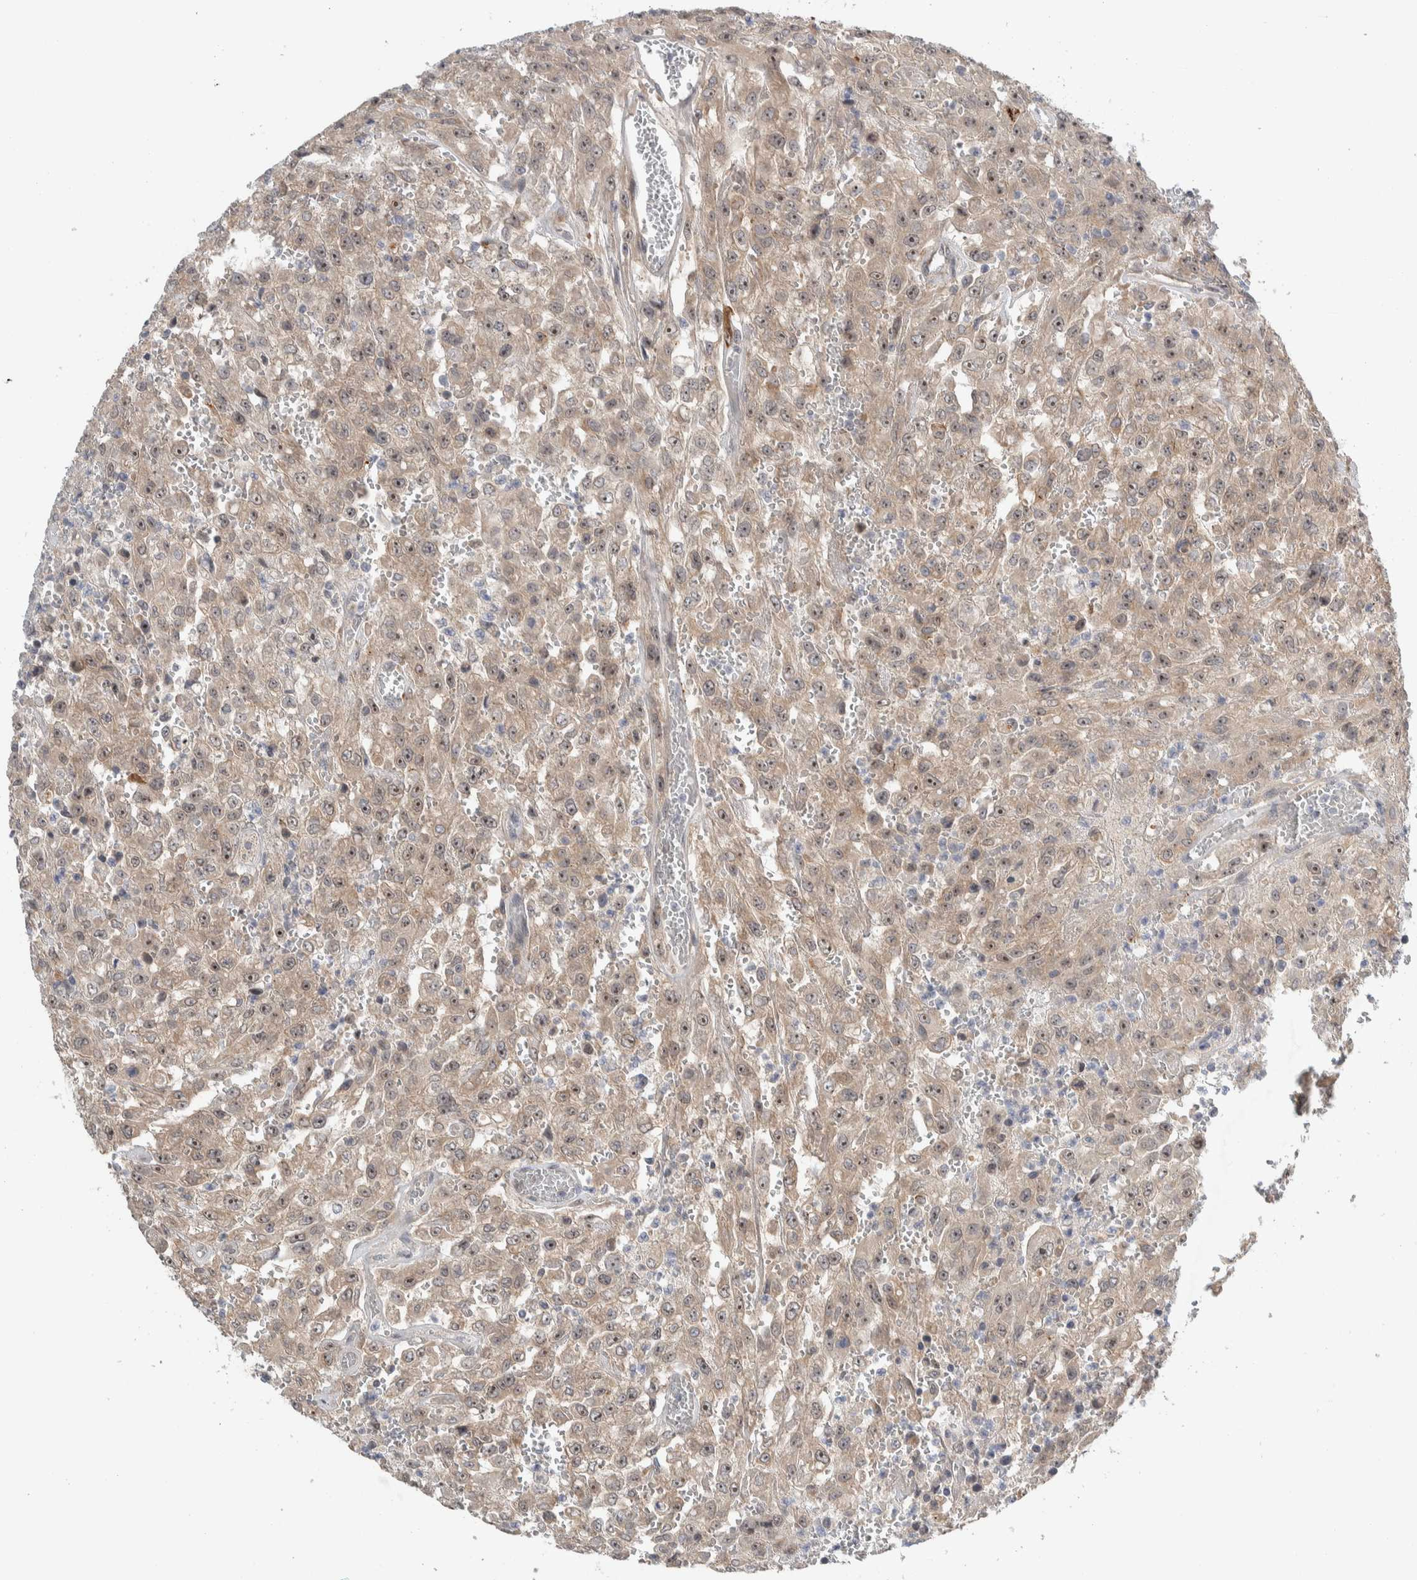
{"staining": {"intensity": "weak", "quantity": ">75%", "location": "cytoplasmic/membranous,nuclear"}, "tissue": "urothelial cancer", "cell_type": "Tumor cells", "image_type": "cancer", "snomed": [{"axis": "morphology", "description": "Urothelial carcinoma, High grade"}, {"axis": "topography", "description": "Urinary bladder"}], "caption": "IHC (DAB (3,3'-diaminobenzidine)) staining of urothelial carcinoma (high-grade) displays weak cytoplasmic/membranous and nuclear protein staining in approximately >75% of tumor cells. (Stains: DAB in brown, nuclei in blue, Microscopy: brightfield microscopy at high magnification).", "gene": "MPRIP", "patient": {"sex": "male", "age": 46}}